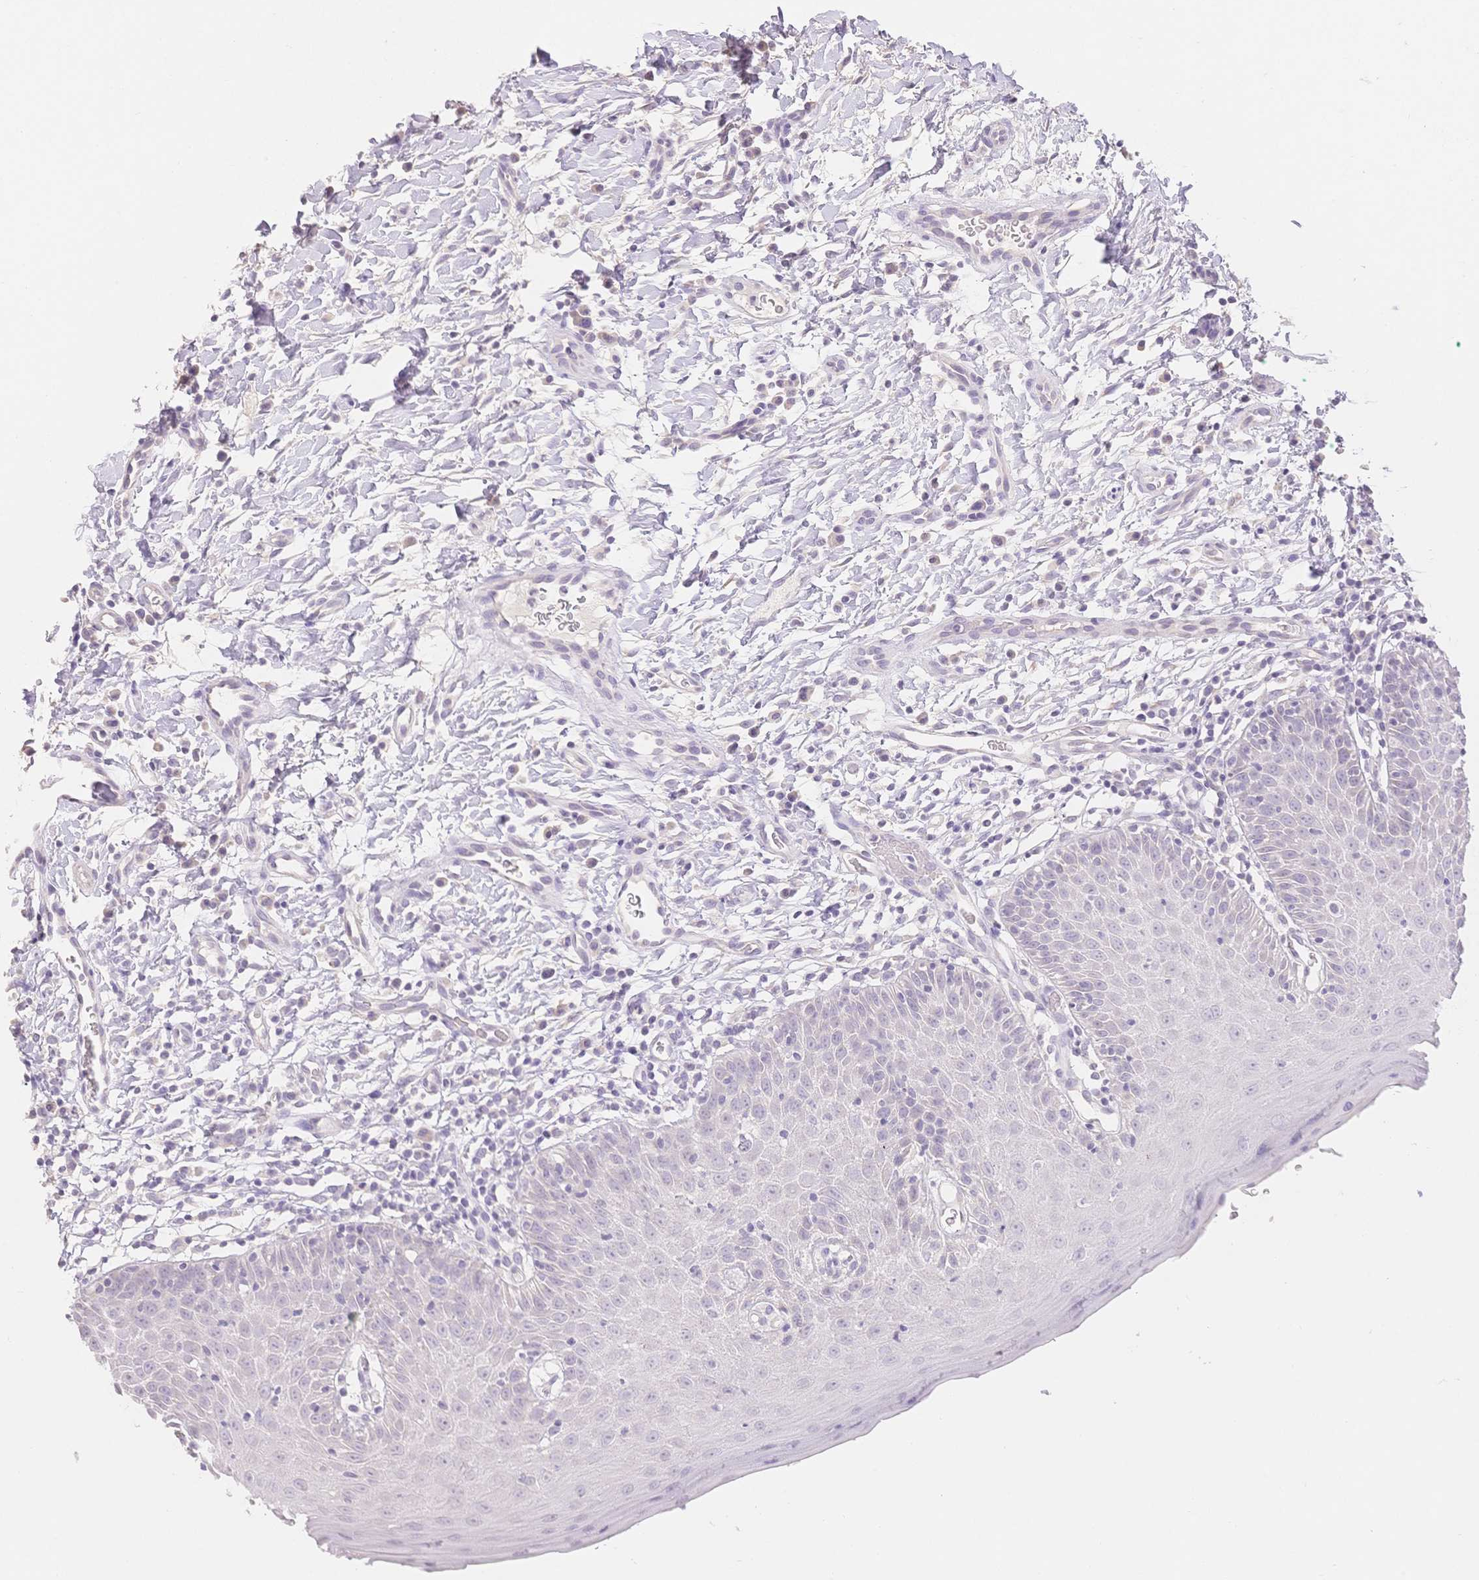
{"staining": {"intensity": "negative", "quantity": "none", "location": "none"}, "tissue": "oral mucosa", "cell_type": "Squamous epithelial cells", "image_type": "normal", "snomed": [{"axis": "morphology", "description": "Normal tissue, NOS"}, {"axis": "topography", "description": "Oral tissue"}, {"axis": "topography", "description": "Tounge, NOS"}], "caption": "Immunohistochemistry photomicrograph of normal oral mucosa: oral mucosa stained with DAB reveals no significant protein positivity in squamous epithelial cells.", "gene": "SUV39H2", "patient": {"sex": "female", "age": 58}}